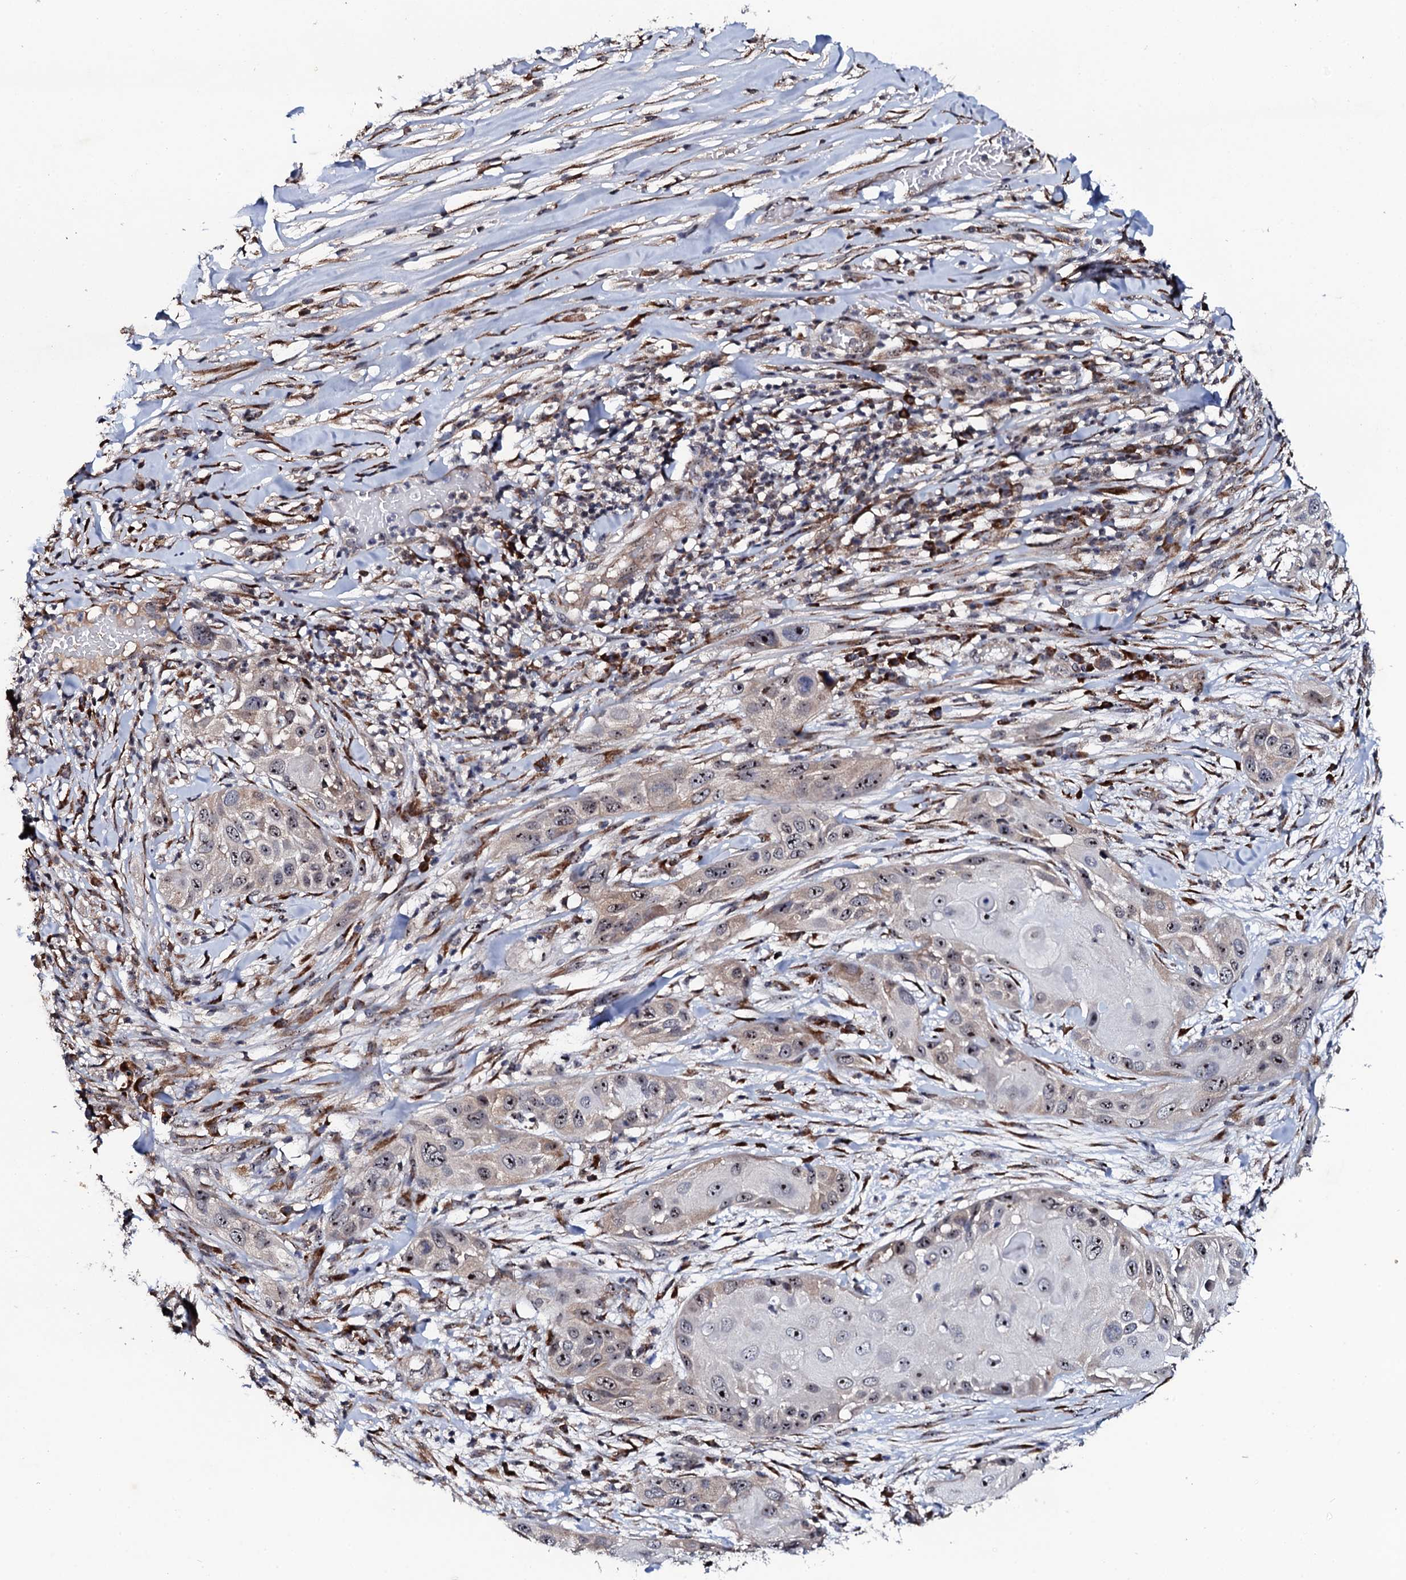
{"staining": {"intensity": "negative", "quantity": "none", "location": "none"}, "tissue": "skin cancer", "cell_type": "Tumor cells", "image_type": "cancer", "snomed": [{"axis": "morphology", "description": "Squamous cell carcinoma, NOS"}, {"axis": "topography", "description": "Skin"}], "caption": "An image of human skin cancer (squamous cell carcinoma) is negative for staining in tumor cells.", "gene": "FAM111A", "patient": {"sex": "female", "age": 44}}